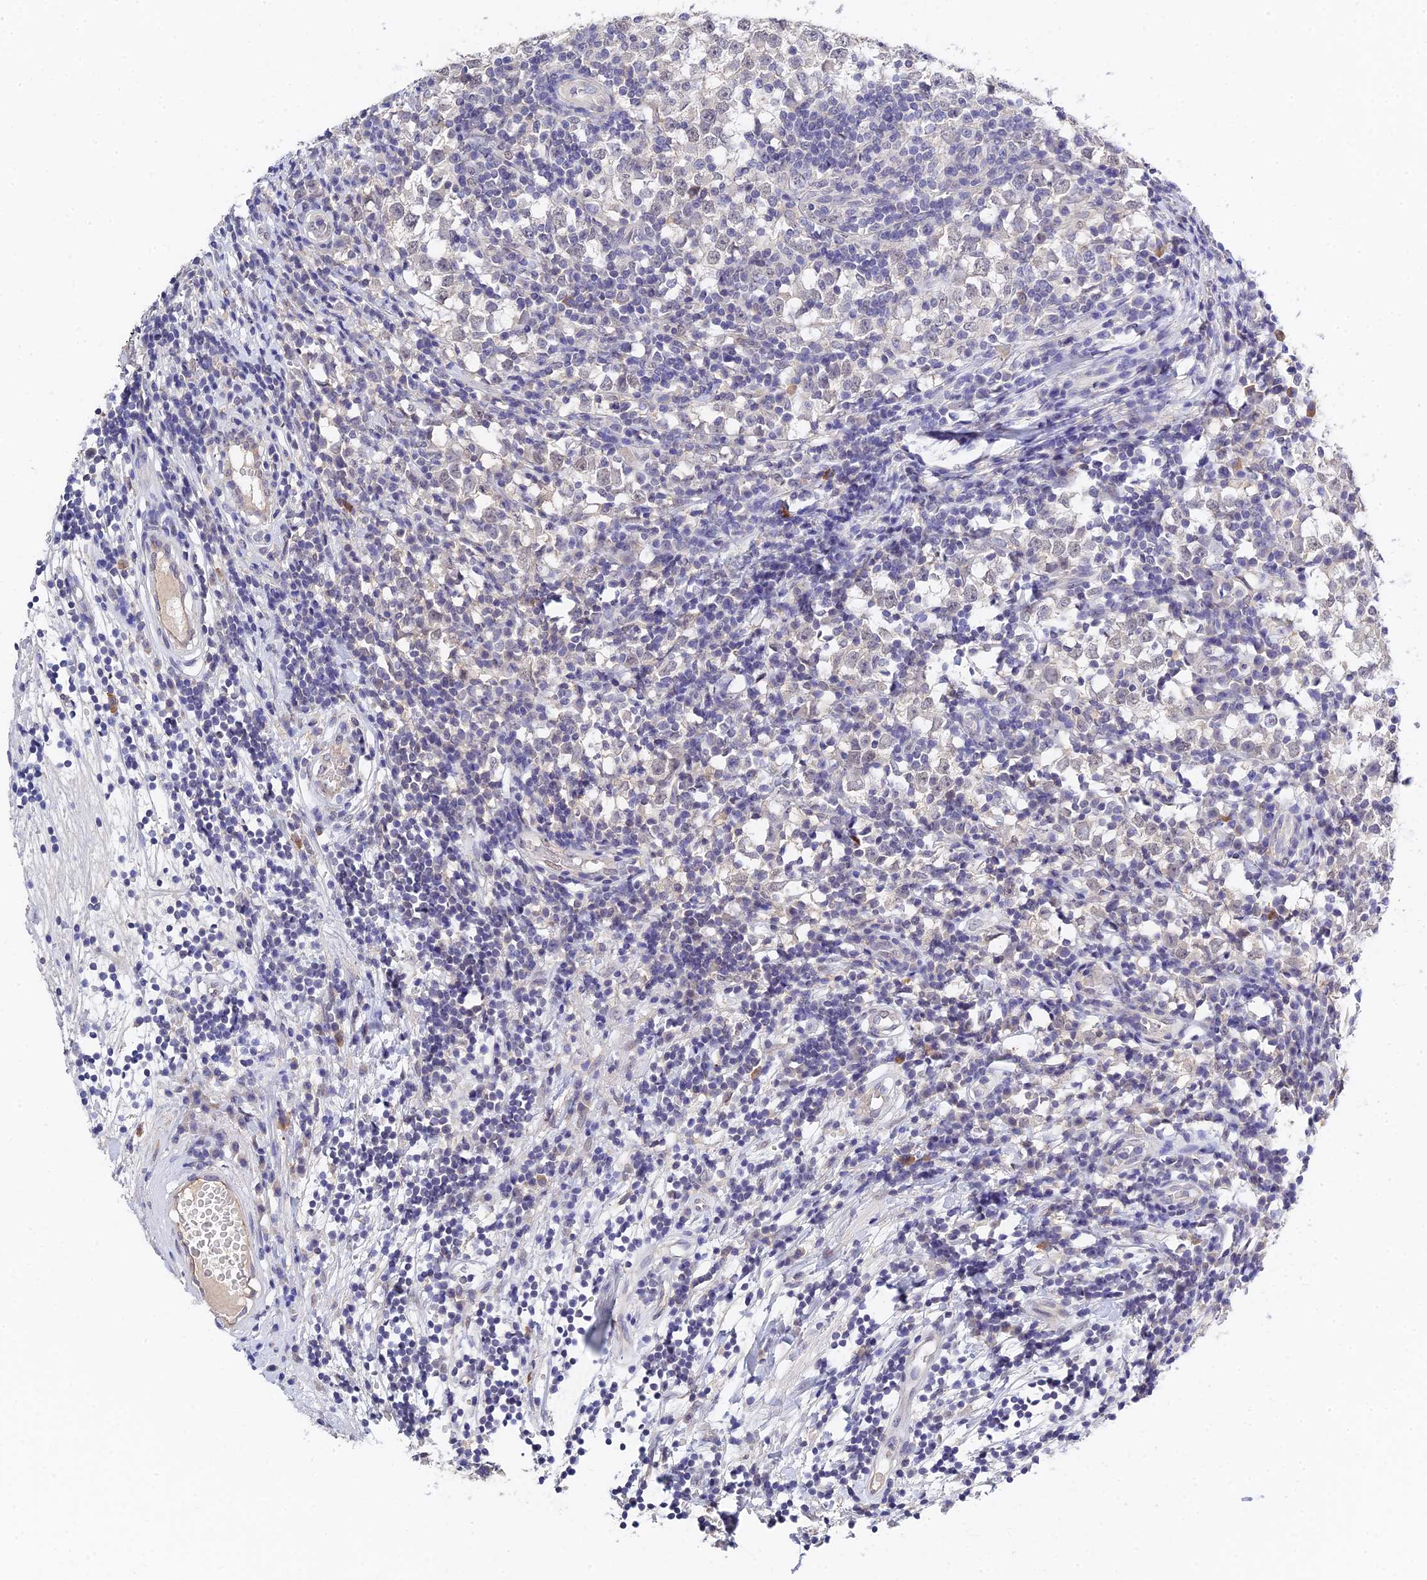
{"staining": {"intensity": "negative", "quantity": "none", "location": "none"}, "tissue": "testis cancer", "cell_type": "Tumor cells", "image_type": "cancer", "snomed": [{"axis": "morphology", "description": "Seminoma, NOS"}, {"axis": "topography", "description": "Testis"}], "caption": "There is no significant staining in tumor cells of seminoma (testis).", "gene": "HOXB1", "patient": {"sex": "male", "age": 65}}